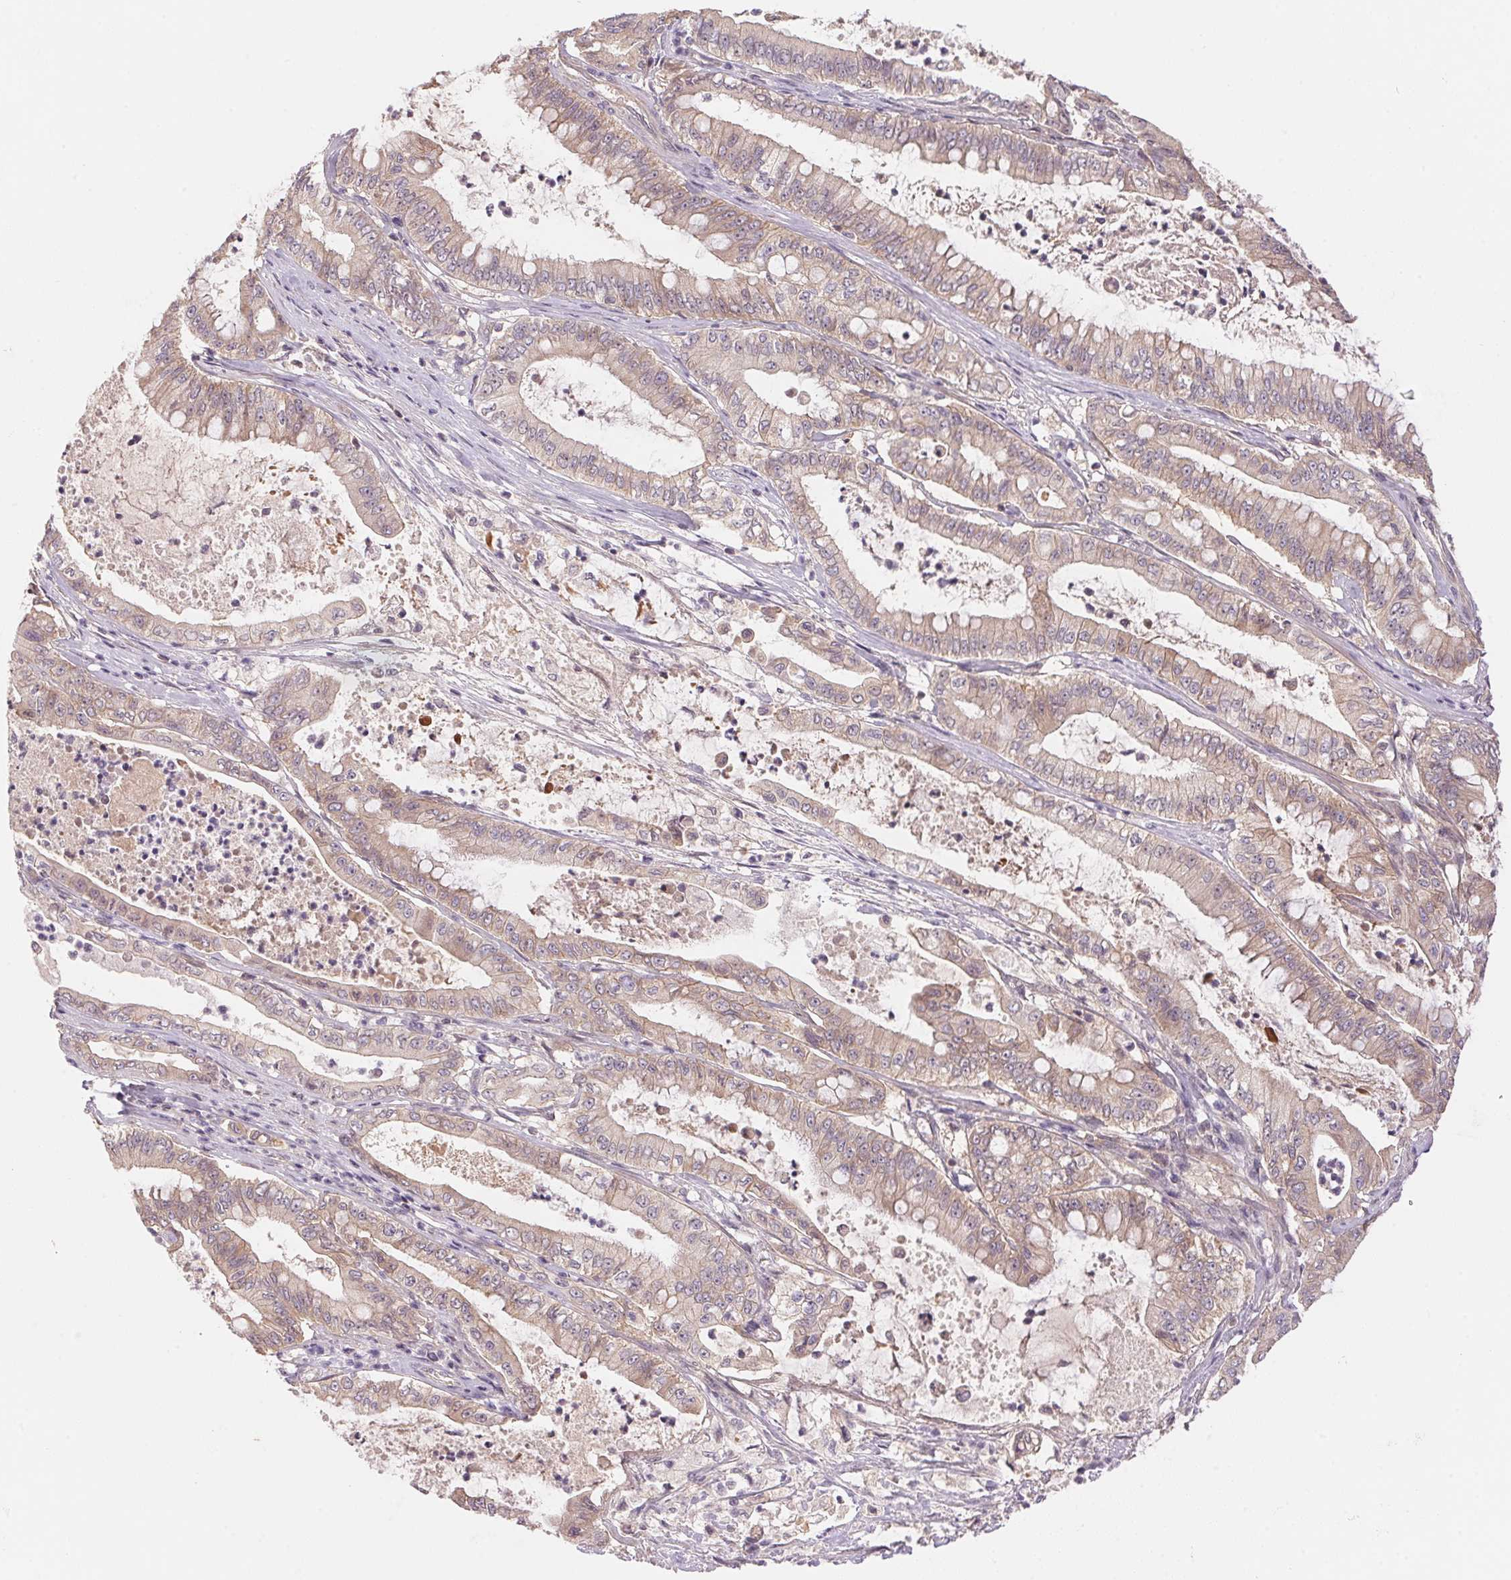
{"staining": {"intensity": "weak", "quantity": ">75%", "location": "cytoplasmic/membranous"}, "tissue": "pancreatic cancer", "cell_type": "Tumor cells", "image_type": "cancer", "snomed": [{"axis": "morphology", "description": "Adenocarcinoma, NOS"}, {"axis": "topography", "description": "Pancreas"}], "caption": "Weak cytoplasmic/membranous positivity for a protein is appreciated in approximately >75% of tumor cells of adenocarcinoma (pancreatic) using immunohistochemistry.", "gene": "BNIP5", "patient": {"sex": "male", "age": 71}}